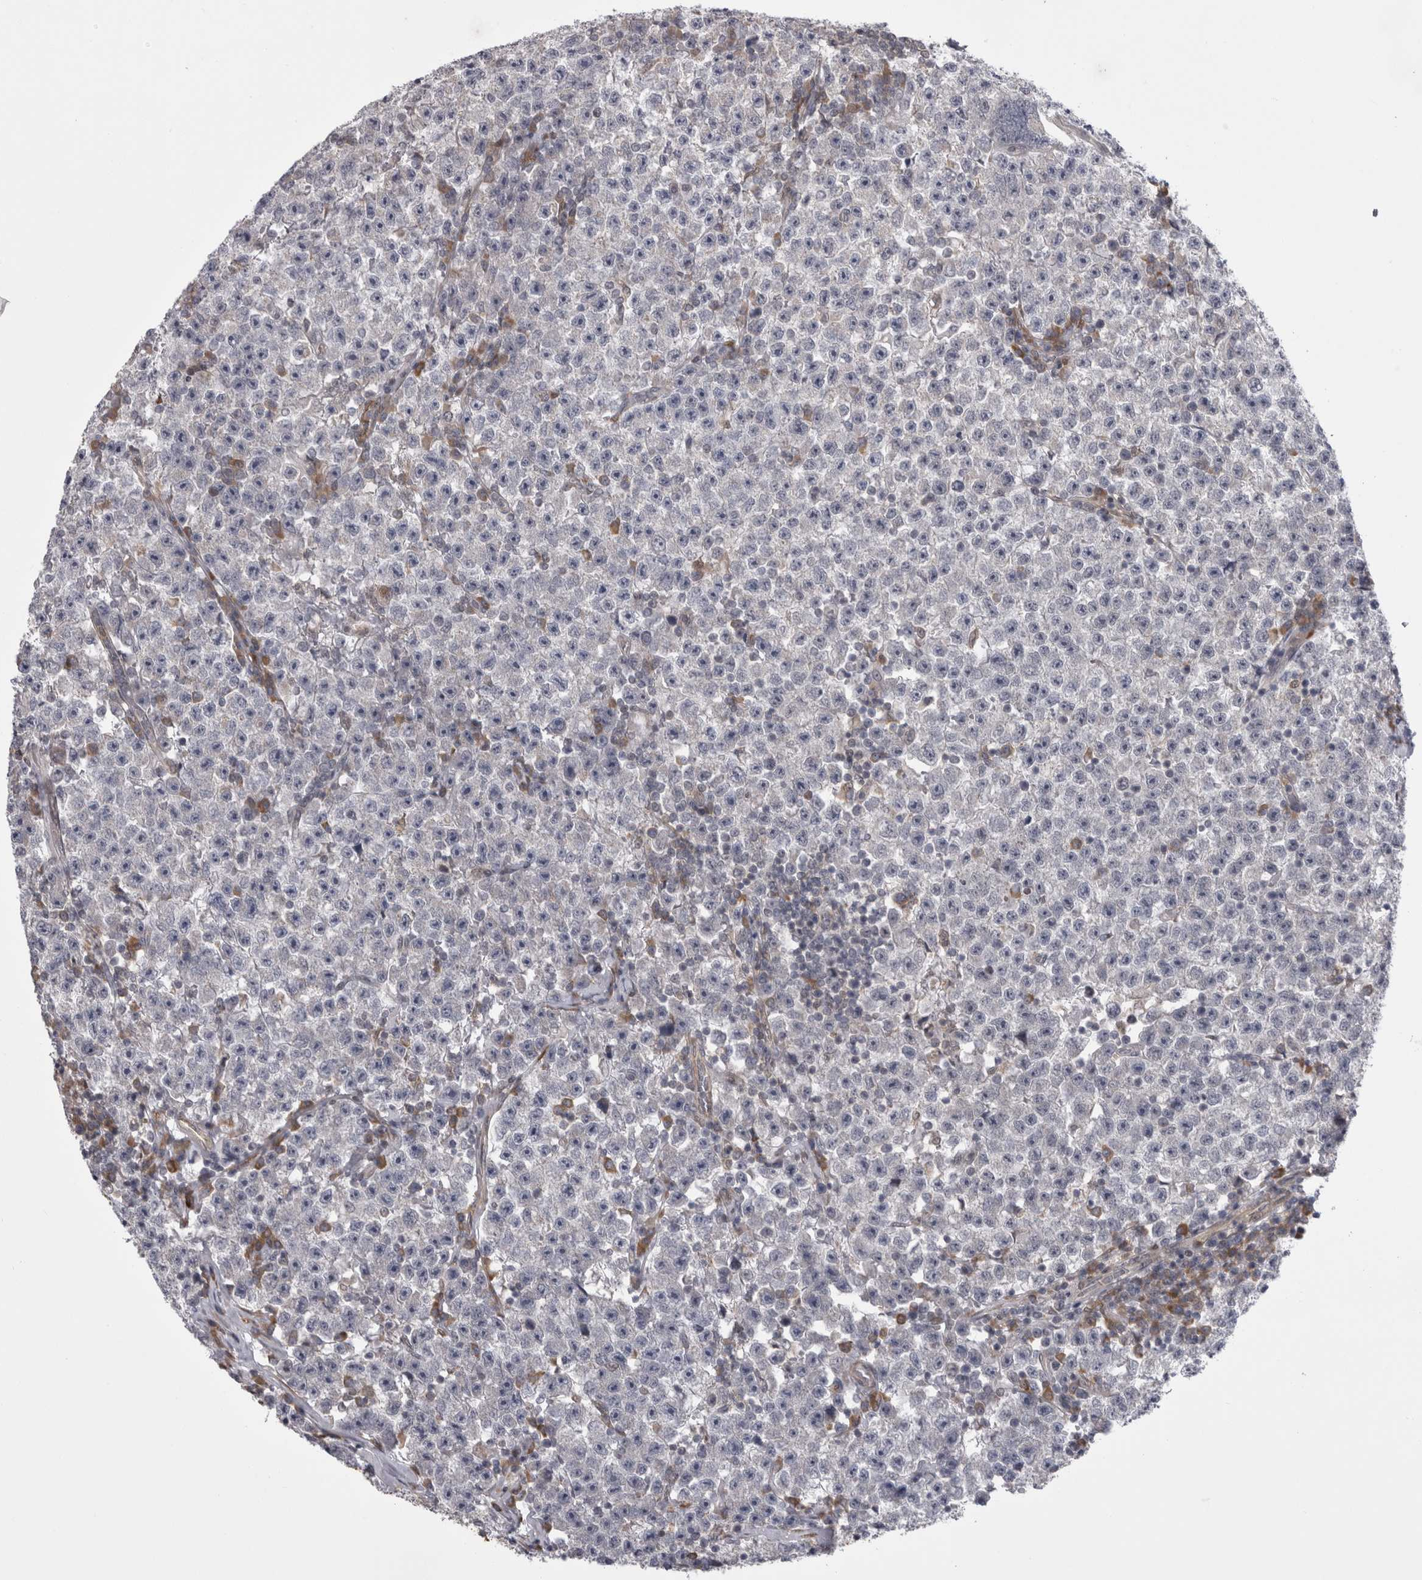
{"staining": {"intensity": "negative", "quantity": "none", "location": "none"}, "tissue": "testis cancer", "cell_type": "Tumor cells", "image_type": "cancer", "snomed": [{"axis": "morphology", "description": "Seminoma, NOS"}, {"axis": "topography", "description": "Testis"}], "caption": "The histopathology image displays no significant positivity in tumor cells of testis cancer (seminoma).", "gene": "CHIC2", "patient": {"sex": "male", "age": 22}}